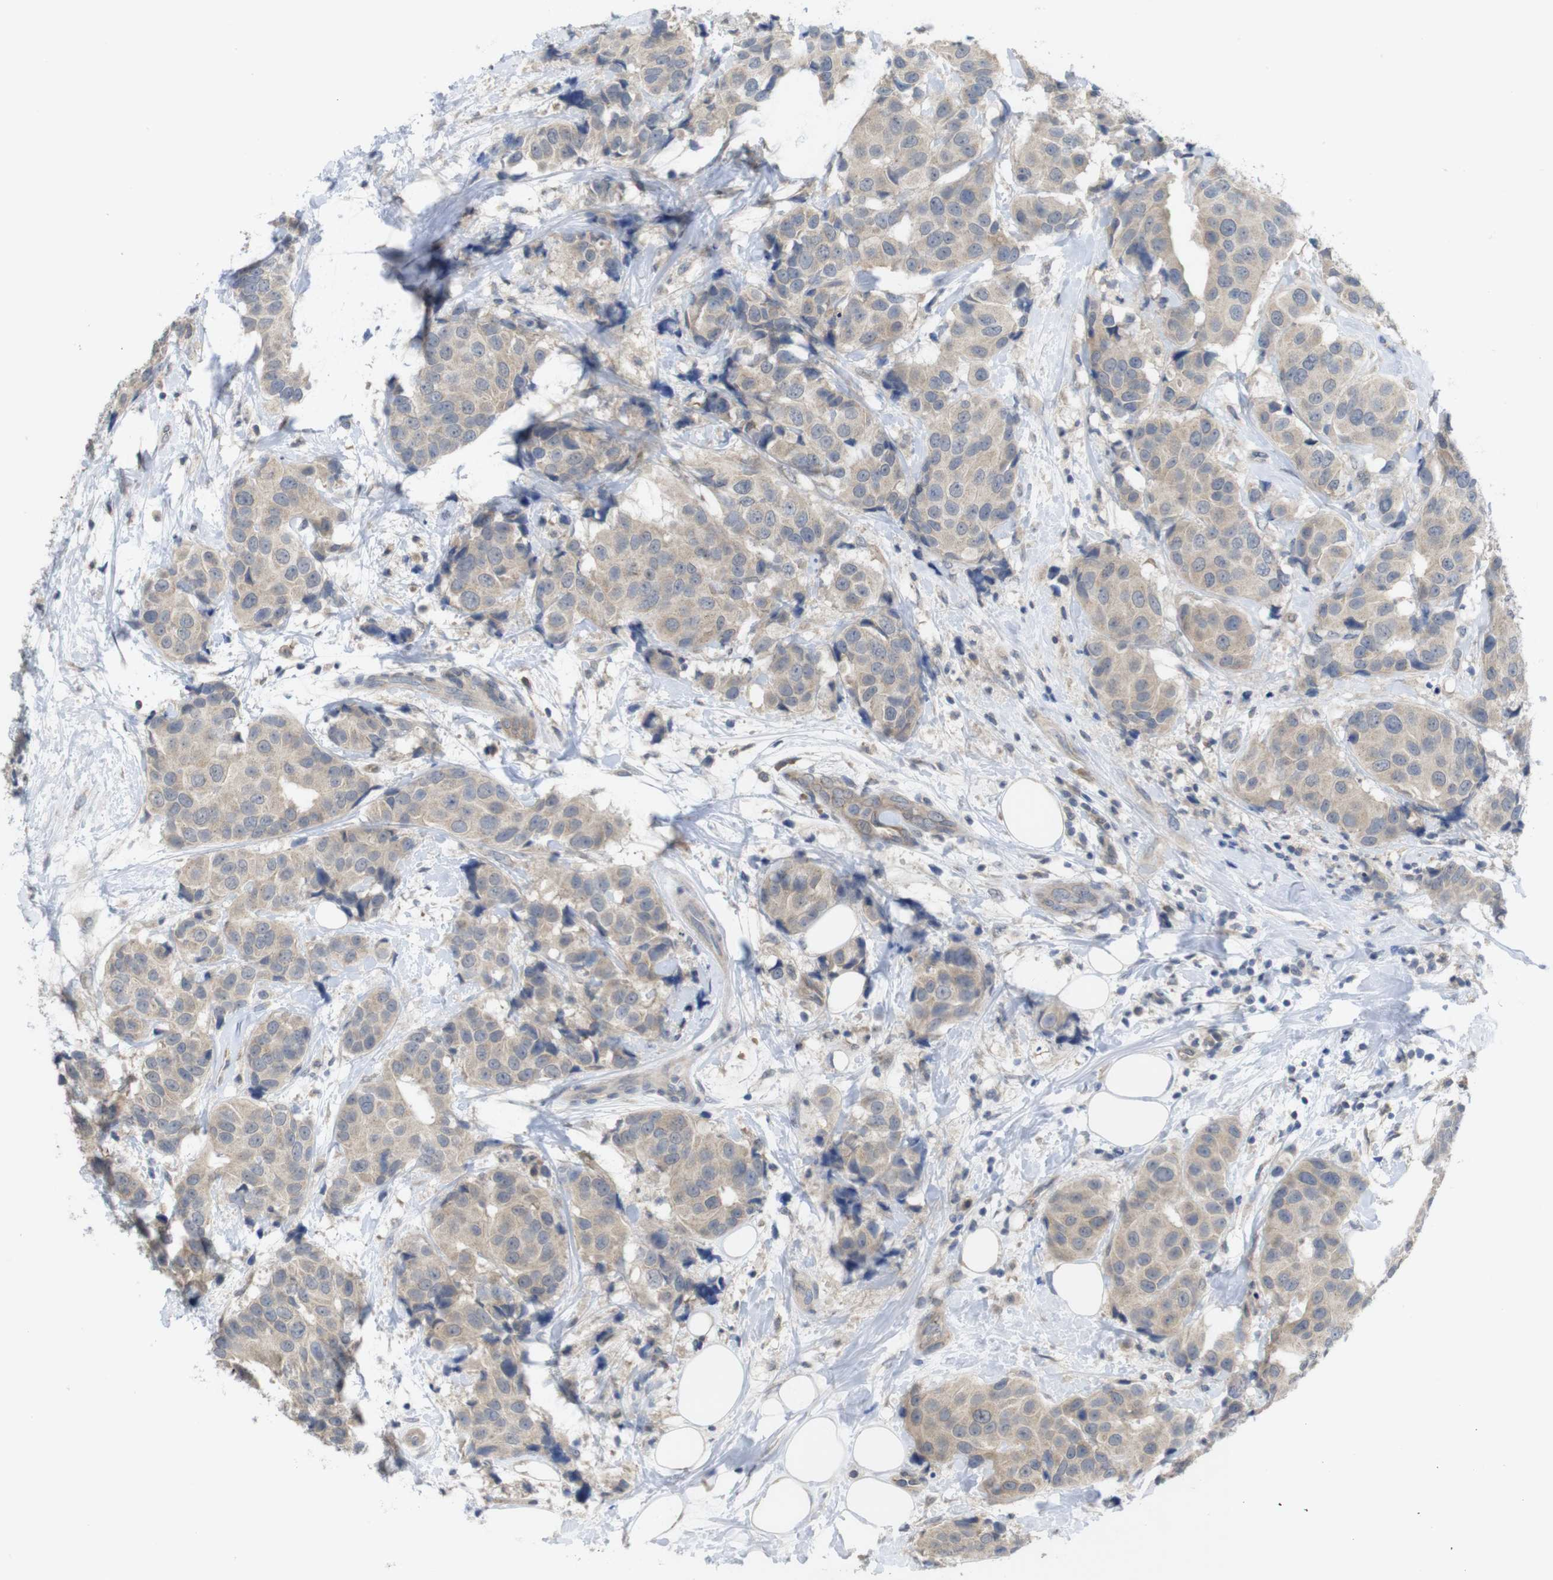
{"staining": {"intensity": "weak", "quantity": ">75%", "location": "cytoplasmic/membranous"}, "tissue": "breast cancer", "cell_type": "Tumor cells", "image_type": "cancer", "snomed": [{"axis": "morphology", "description": "Normal tissue, NOS"}, {"axis": "morphology", "description": "Duct carcinoma"}, {"axis": "topography", "description": "Breast"}], "caption": "Breast intraductal carcinoma stained with a protein marker exhibits weak staining in tumor cells.", "gene": "BCAR3", "patient": {"sex": "female", "age": 39}}